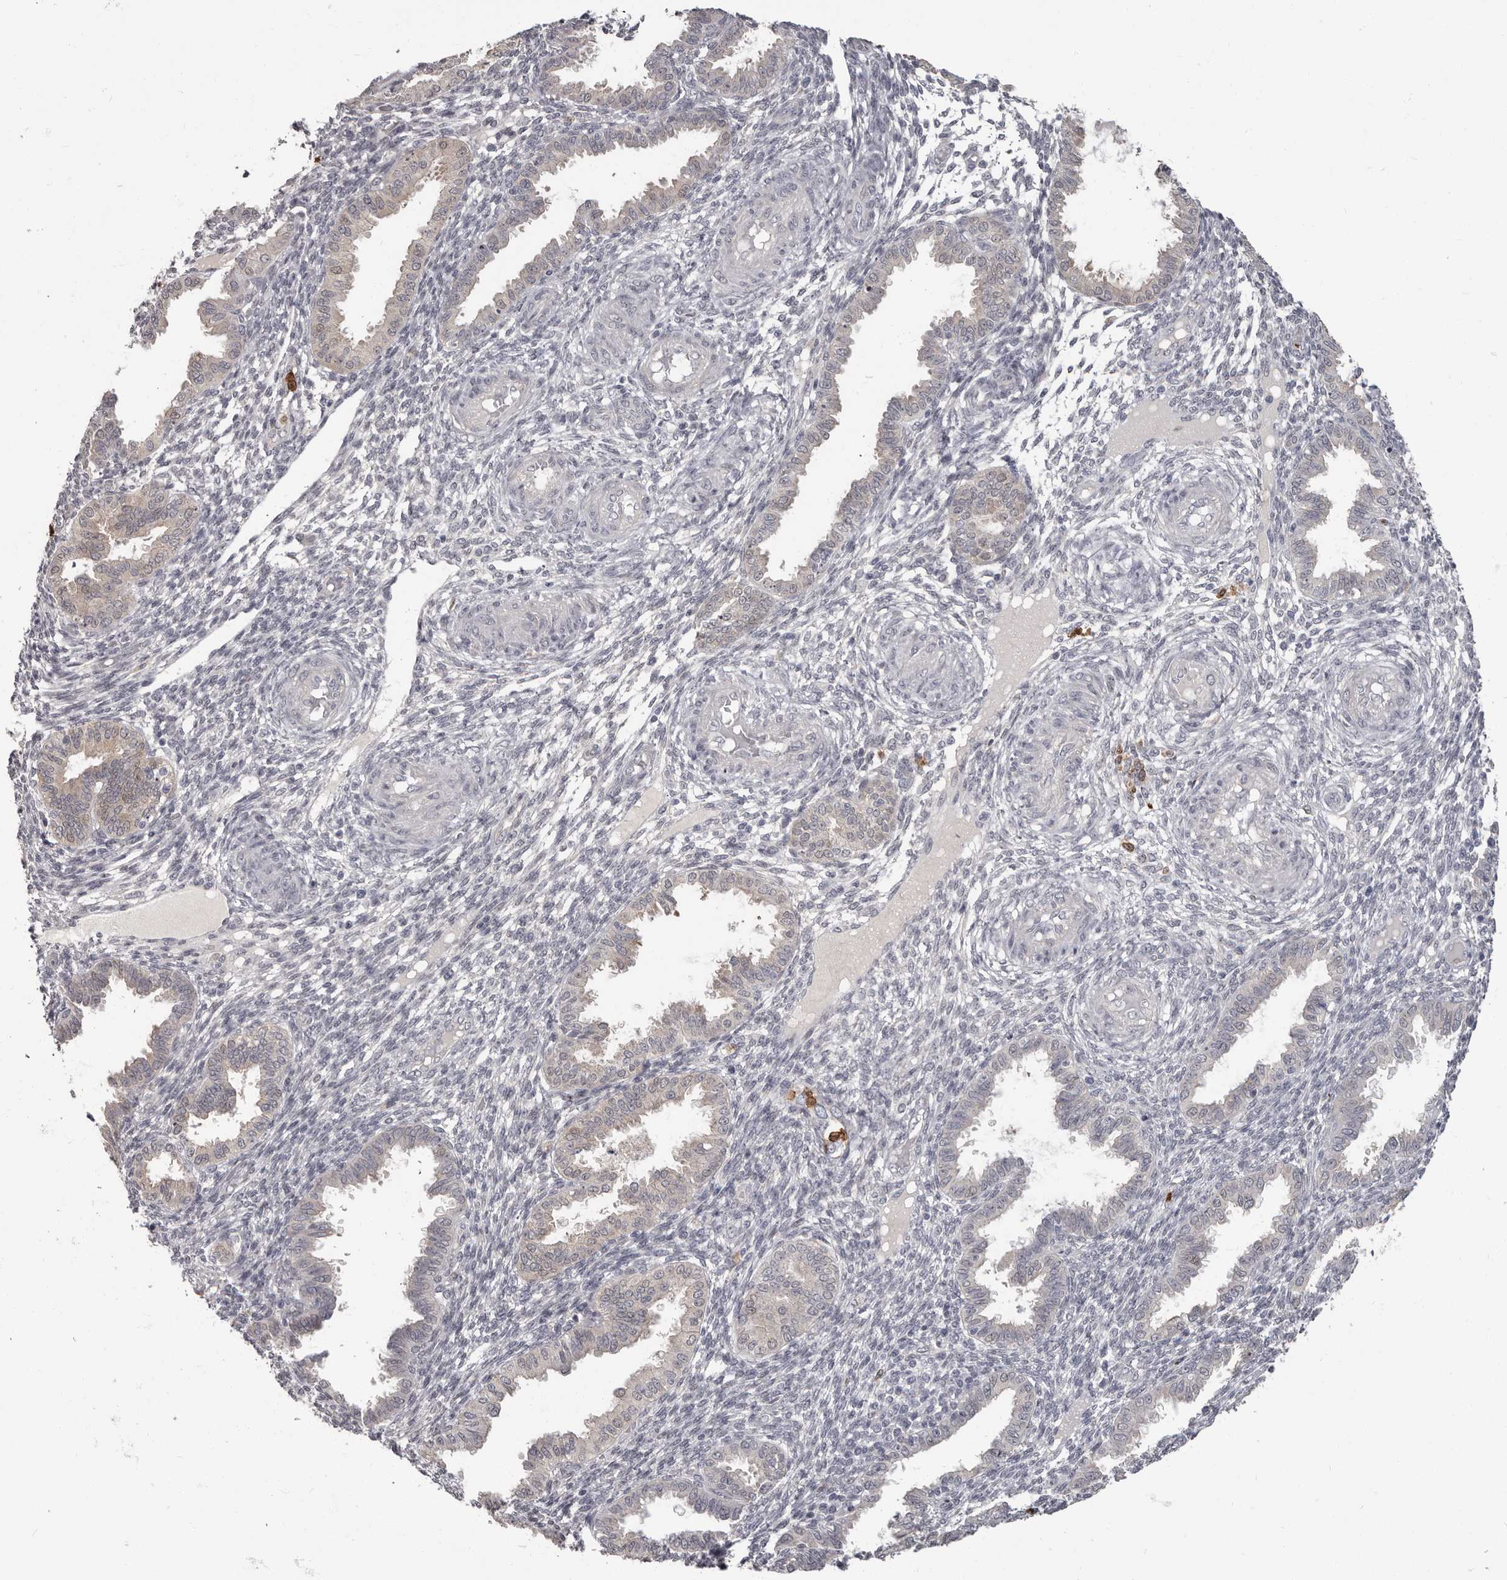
{"staining": {"intensity": "negative", "quantity": "none", "location": "none"}, "tissue": "endometrium", "cell_type": "Cells in endometrial stroma", "image_type": "normal", "snomed": [{"axis": "morphology", "description": "Normal tissue, NOS"}, {"axis": "topography", "description": "Endometrium"}], "caption": "The micrograph displays no staining of cells in endometrial stroma in benign endometrium.", "gene": "GPR157", "patient": {"sex": "female", "age": 33}}